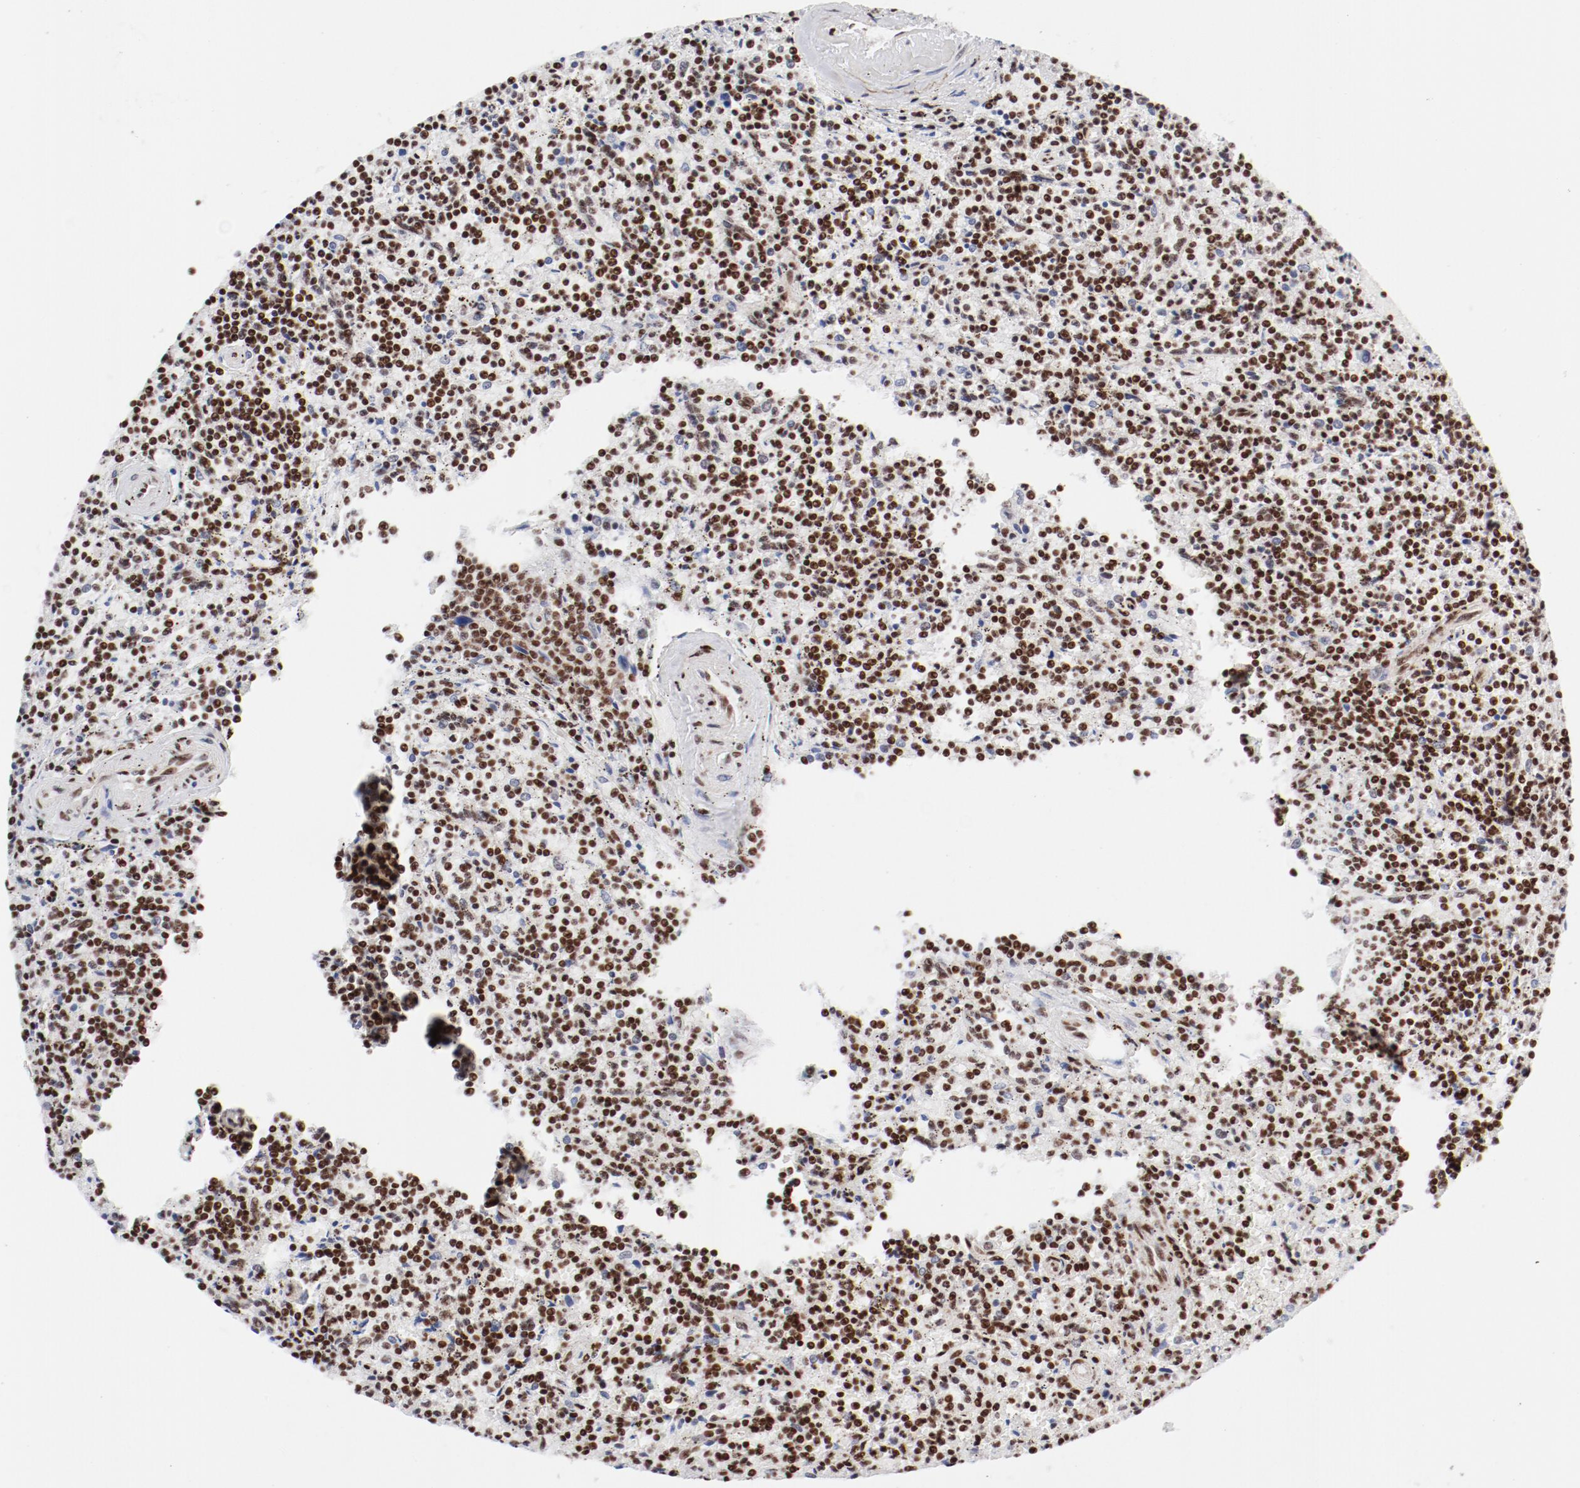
{"staining": {"intensity": "strong", "quantity": ">75%", "location": "nuclear"}, "tissue": "lymphoma", "cell_type": "Tumor cells", "image_type": "cancer", "snomed": [{"axis": "morphology", "description": "Malignant lymphoma, non-Hodgkin's type, Low grade"}, {"axis": "topography", "description": "Spleen"}], "caption": "The immunohistochemical stain highlights strong nuclear expression in tumor cells of lymphoma tissue. (DAB = brown stain, brightfield microscopy at high magnification).", "gene": "NFYB", "patient": {"sex": "male", "age": 73}}